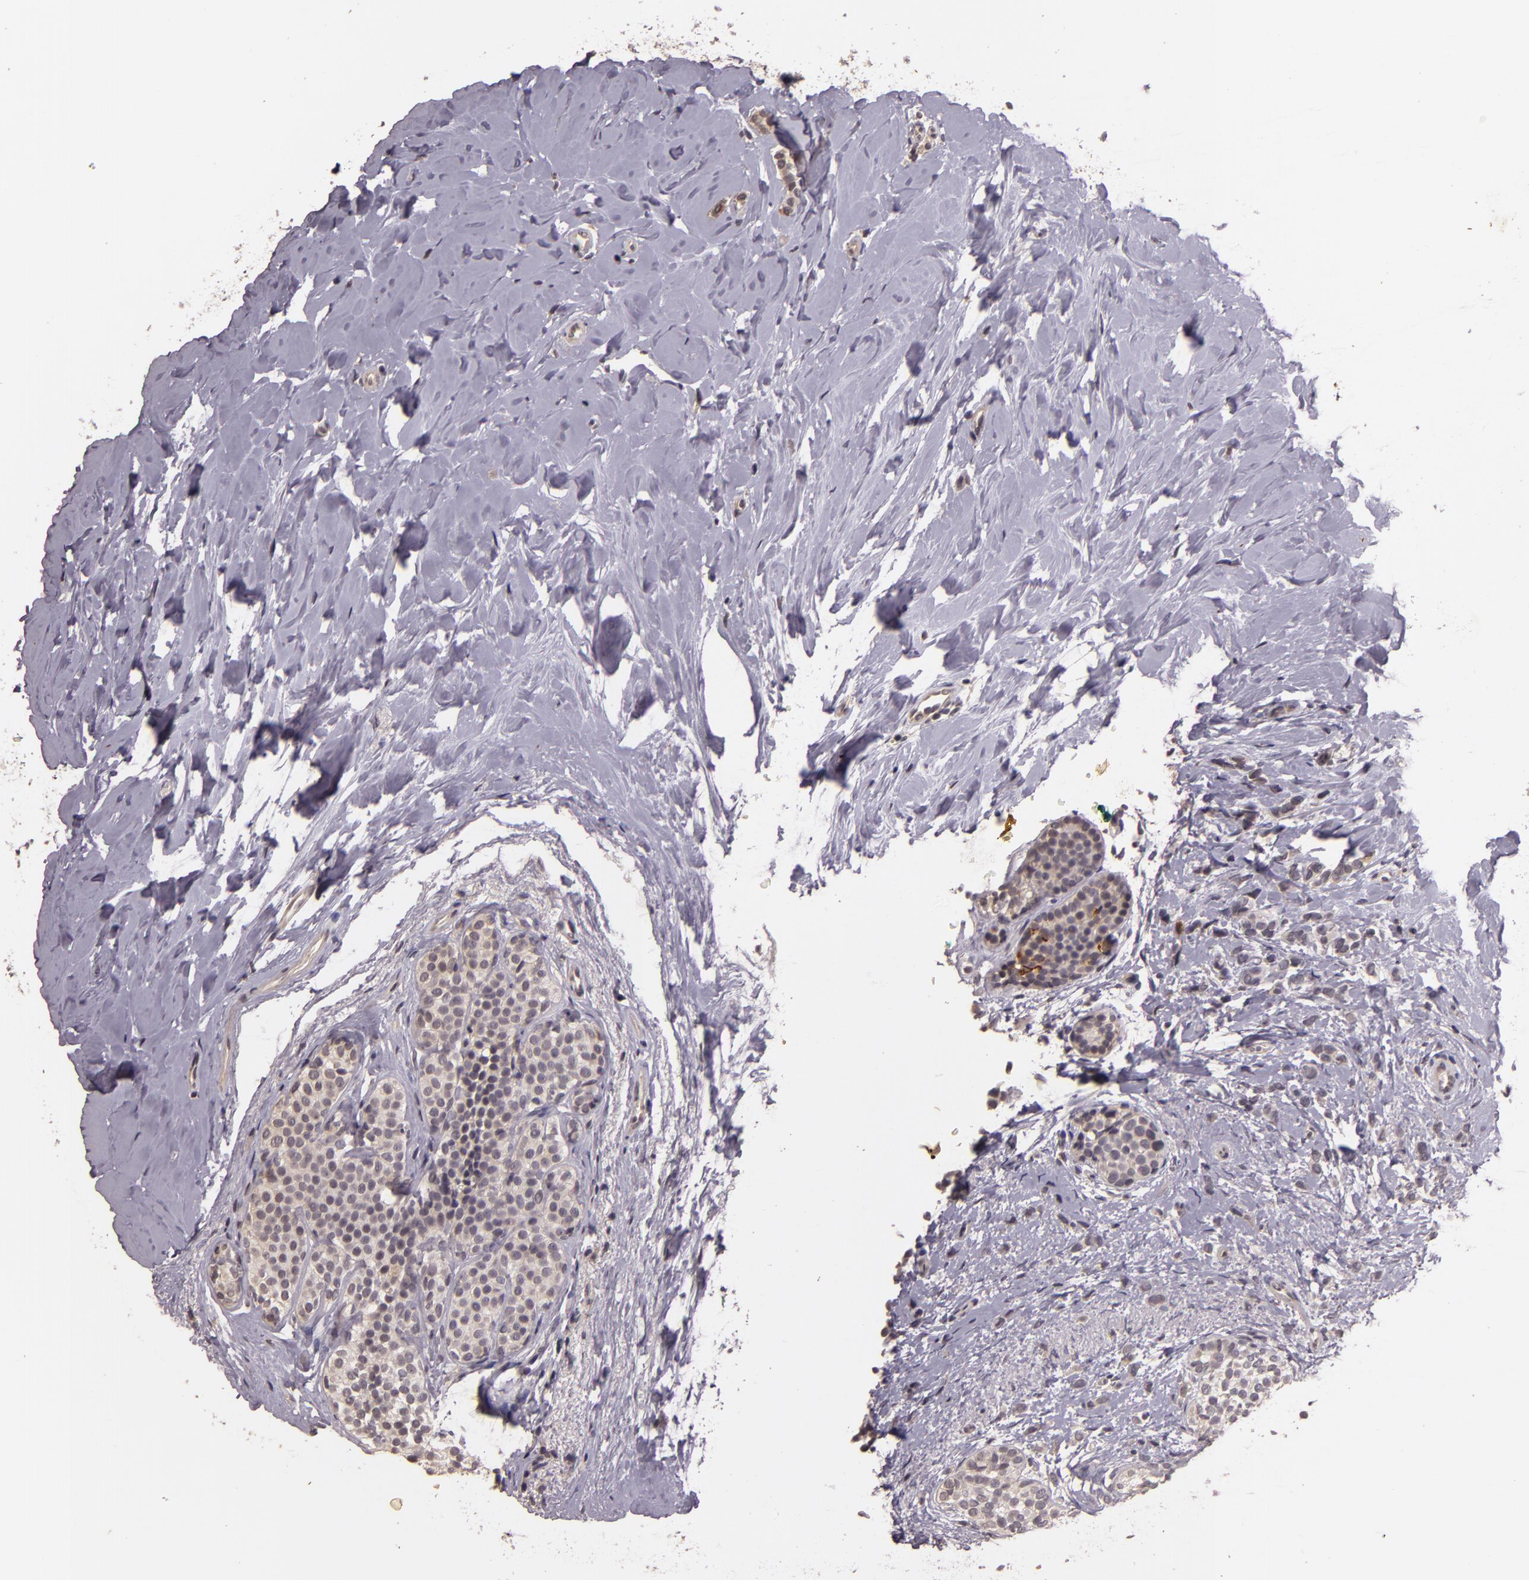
{"staining": {"intensity": "moderate", "quantity": "<25%", "location": "cytoplasmic/membranous"}, "tissue": "breast cancer", "cell_type": "Tumor cells", "image_type": "cancer", "snomed": [{"axis": "morphology", "description": "Lobular carcinoma"}, {"axis": "topography", "description": "Breast"}], "caption": "Protein expression analysis of human breast cancer reveals moderate cytoplasmic/membranous expression in approximately <25% of tumor cells.", "gene": "TFF1", "patient": {"sex": "female", "age": 64}}